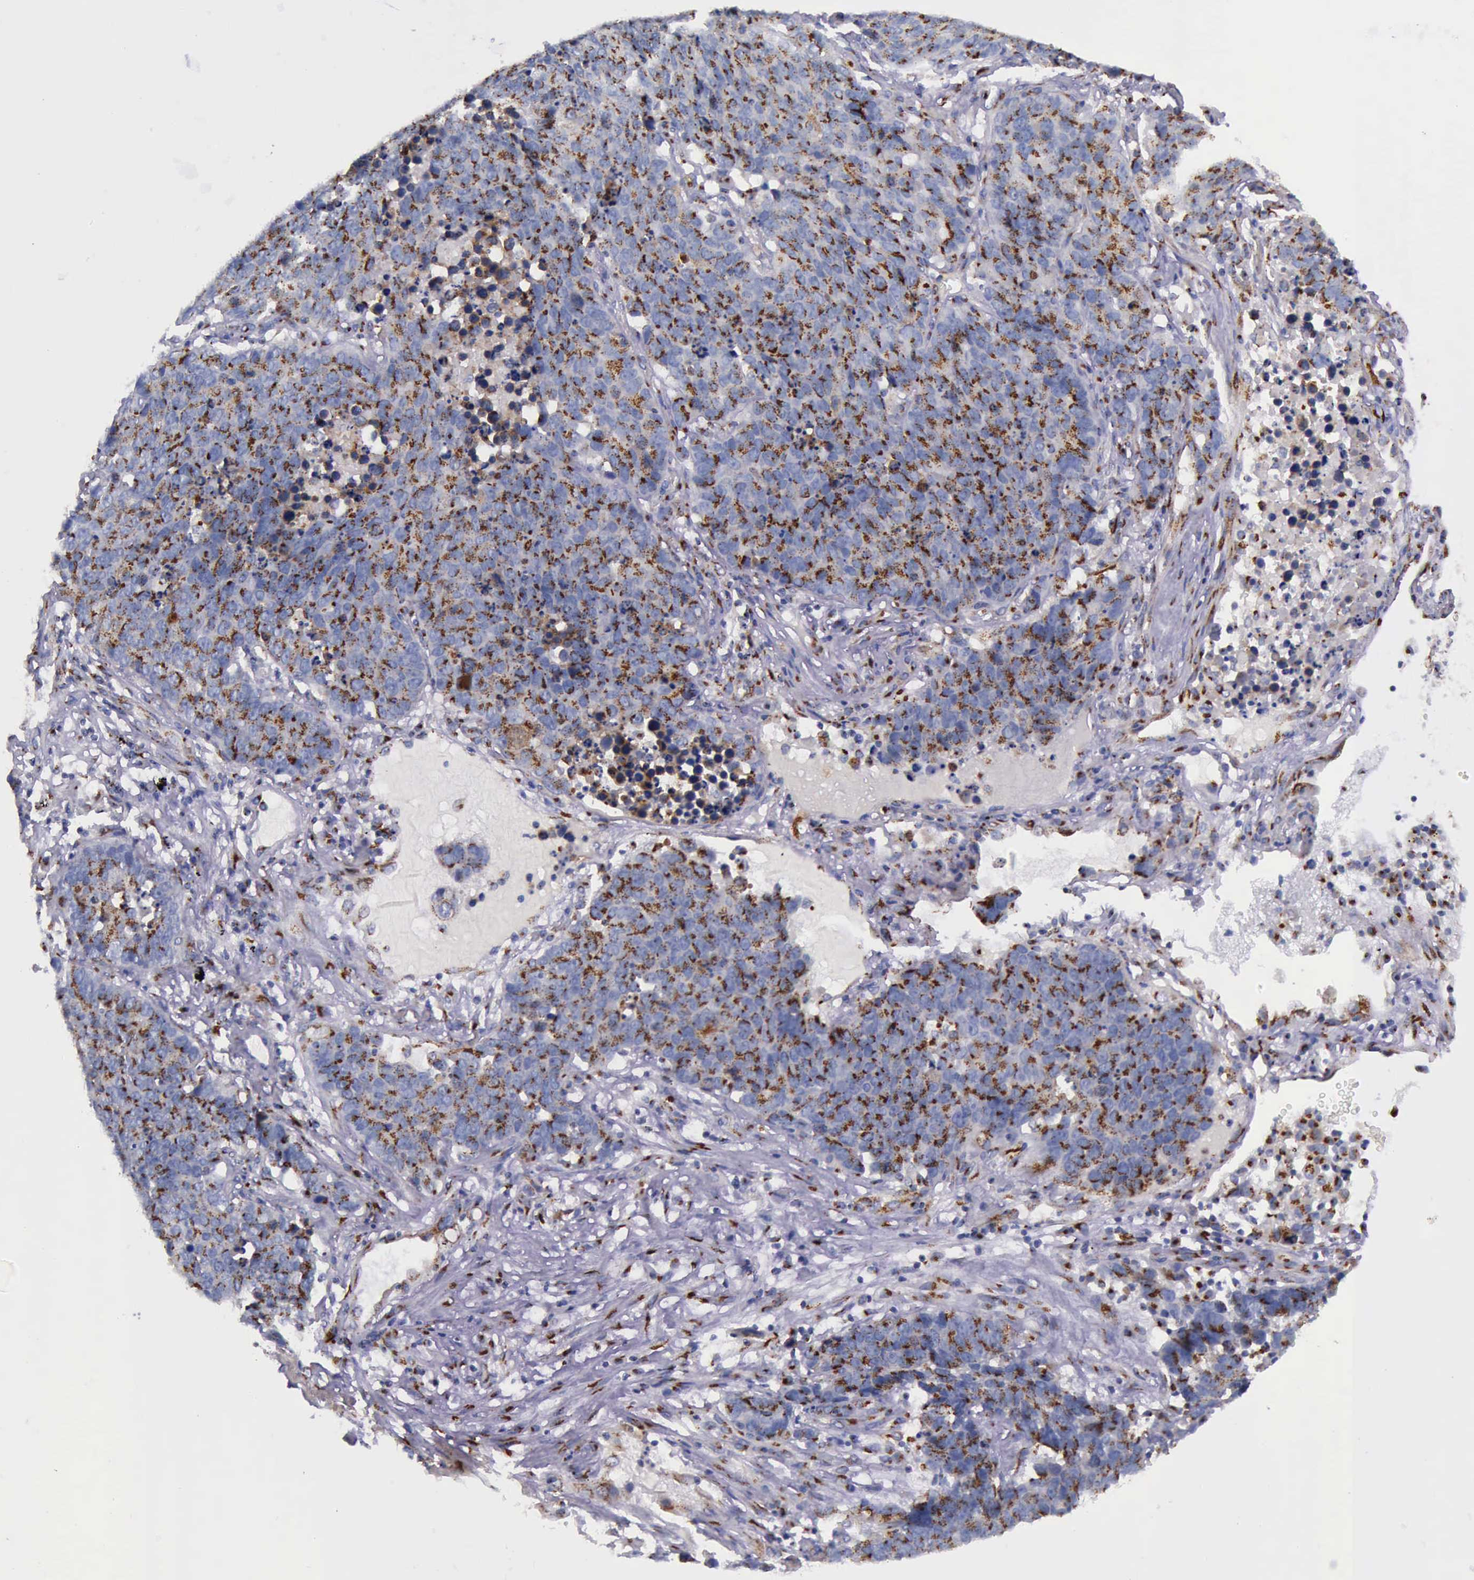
{"staining": {"intensity": "strong", "quantity": ">75%", "location": "cytoplasmic/membranous"}, "tissue": "lung cancer", "cell_type": "Tumor cells", "image_type": "cancer", "snomed": [{"axis": "morphology", "description": "Carcinoid, malignant, NOS"}, {"axis": "topography", "description": "Lung"}], "caption": "The immunohistochemical stain shows strong cytoplasmic/membranous staining in tumor cells of lung cancer tissue.", "gene": "GOLGA5", "patient": {"sex": "male", "age": 60}}